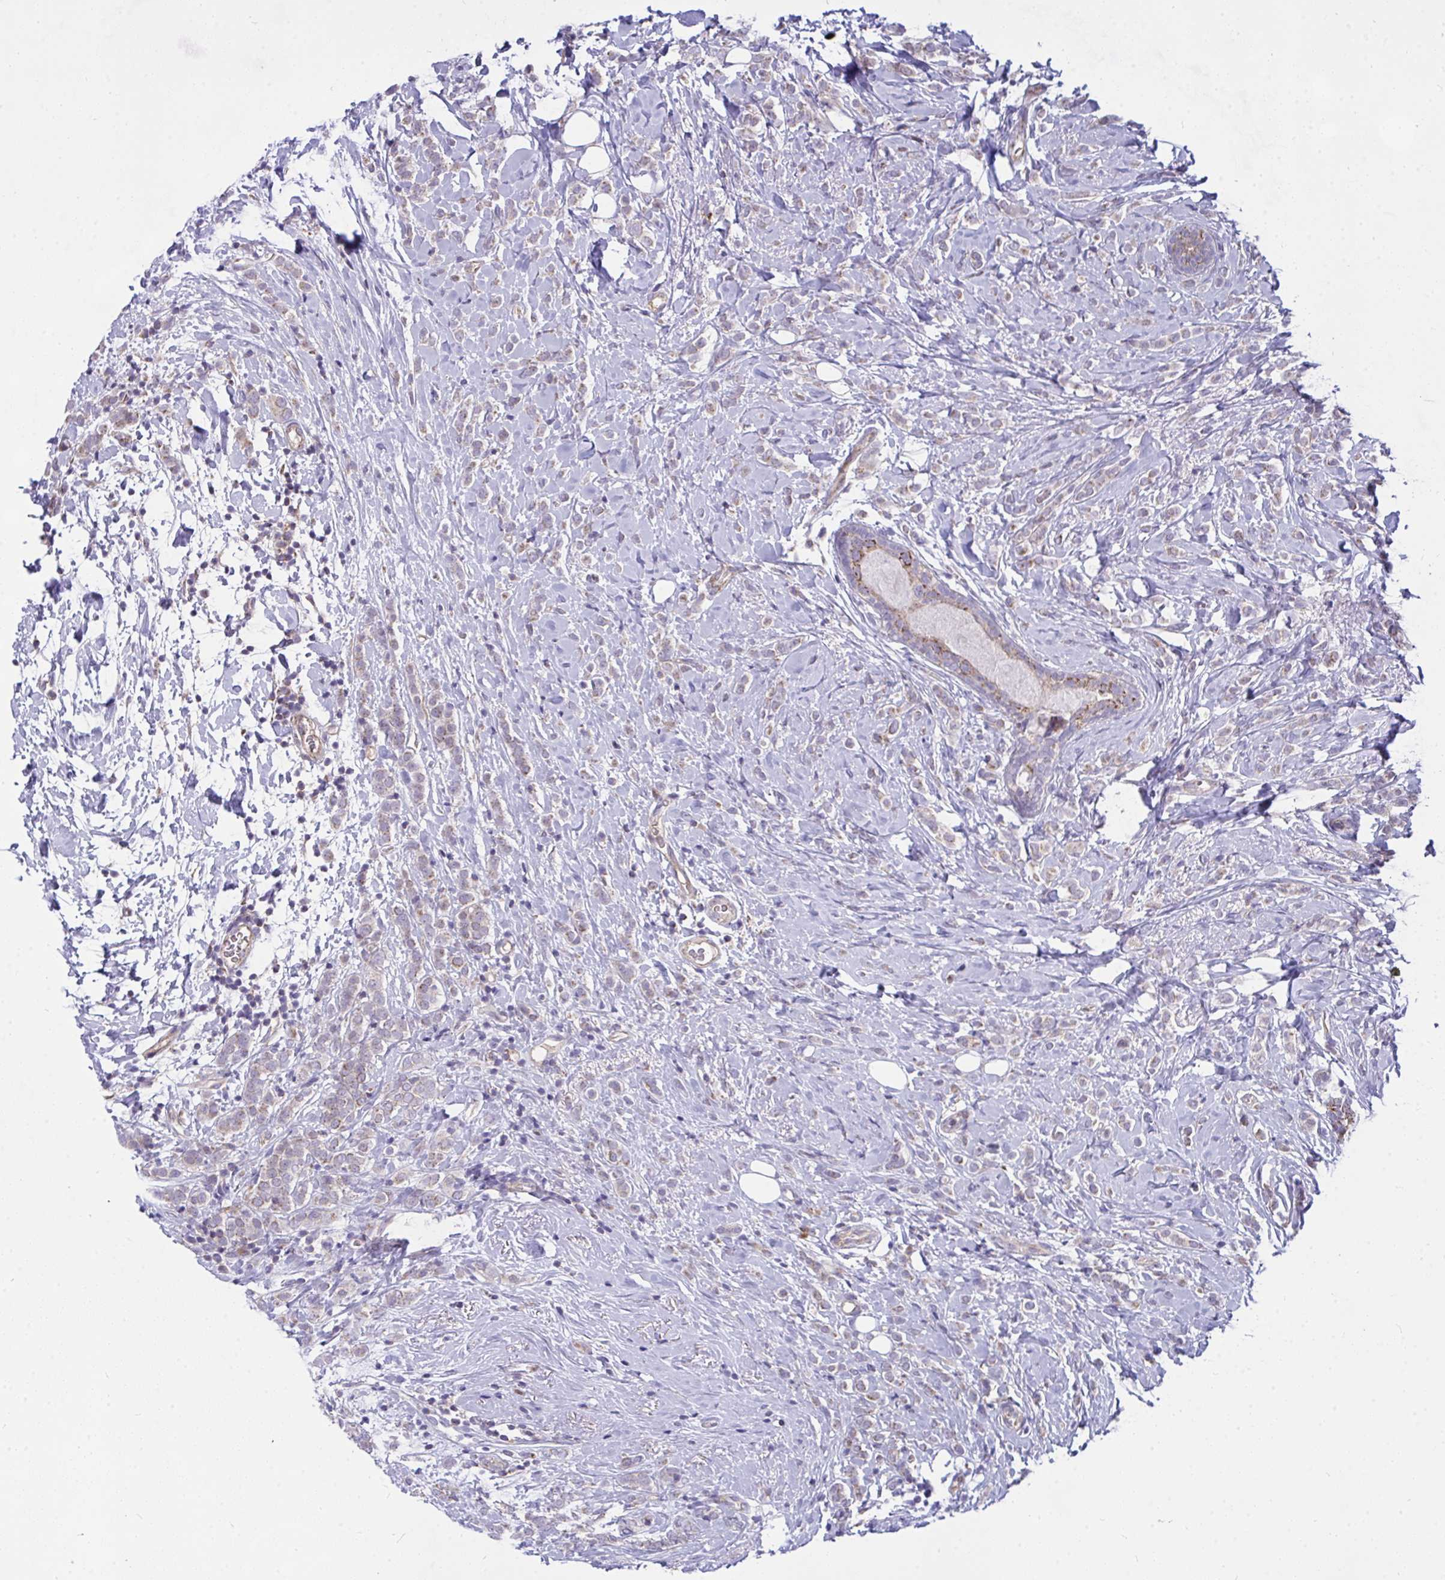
{"staining": {"intensity": "negative", "quantity": "none", "location": "none"}, "tissue": "breast cancer", "cell_type": "Tumor cells", "image_type": "cancer", "snomed": [{"axis": "morphology", "description": "Lobular carcinoma"}, {"axis": "topography", "description": "Breast"}], "caption": "High magnification brightfield microscopy of breast cancer stained with DAB (3,3'-diaminobenzidine) (brown) and counterstained with hematoxylin (blue): tumor cells show no significant positivity.", "gene": "CEP63", "patient": {"sex": "female", "age": 49}}